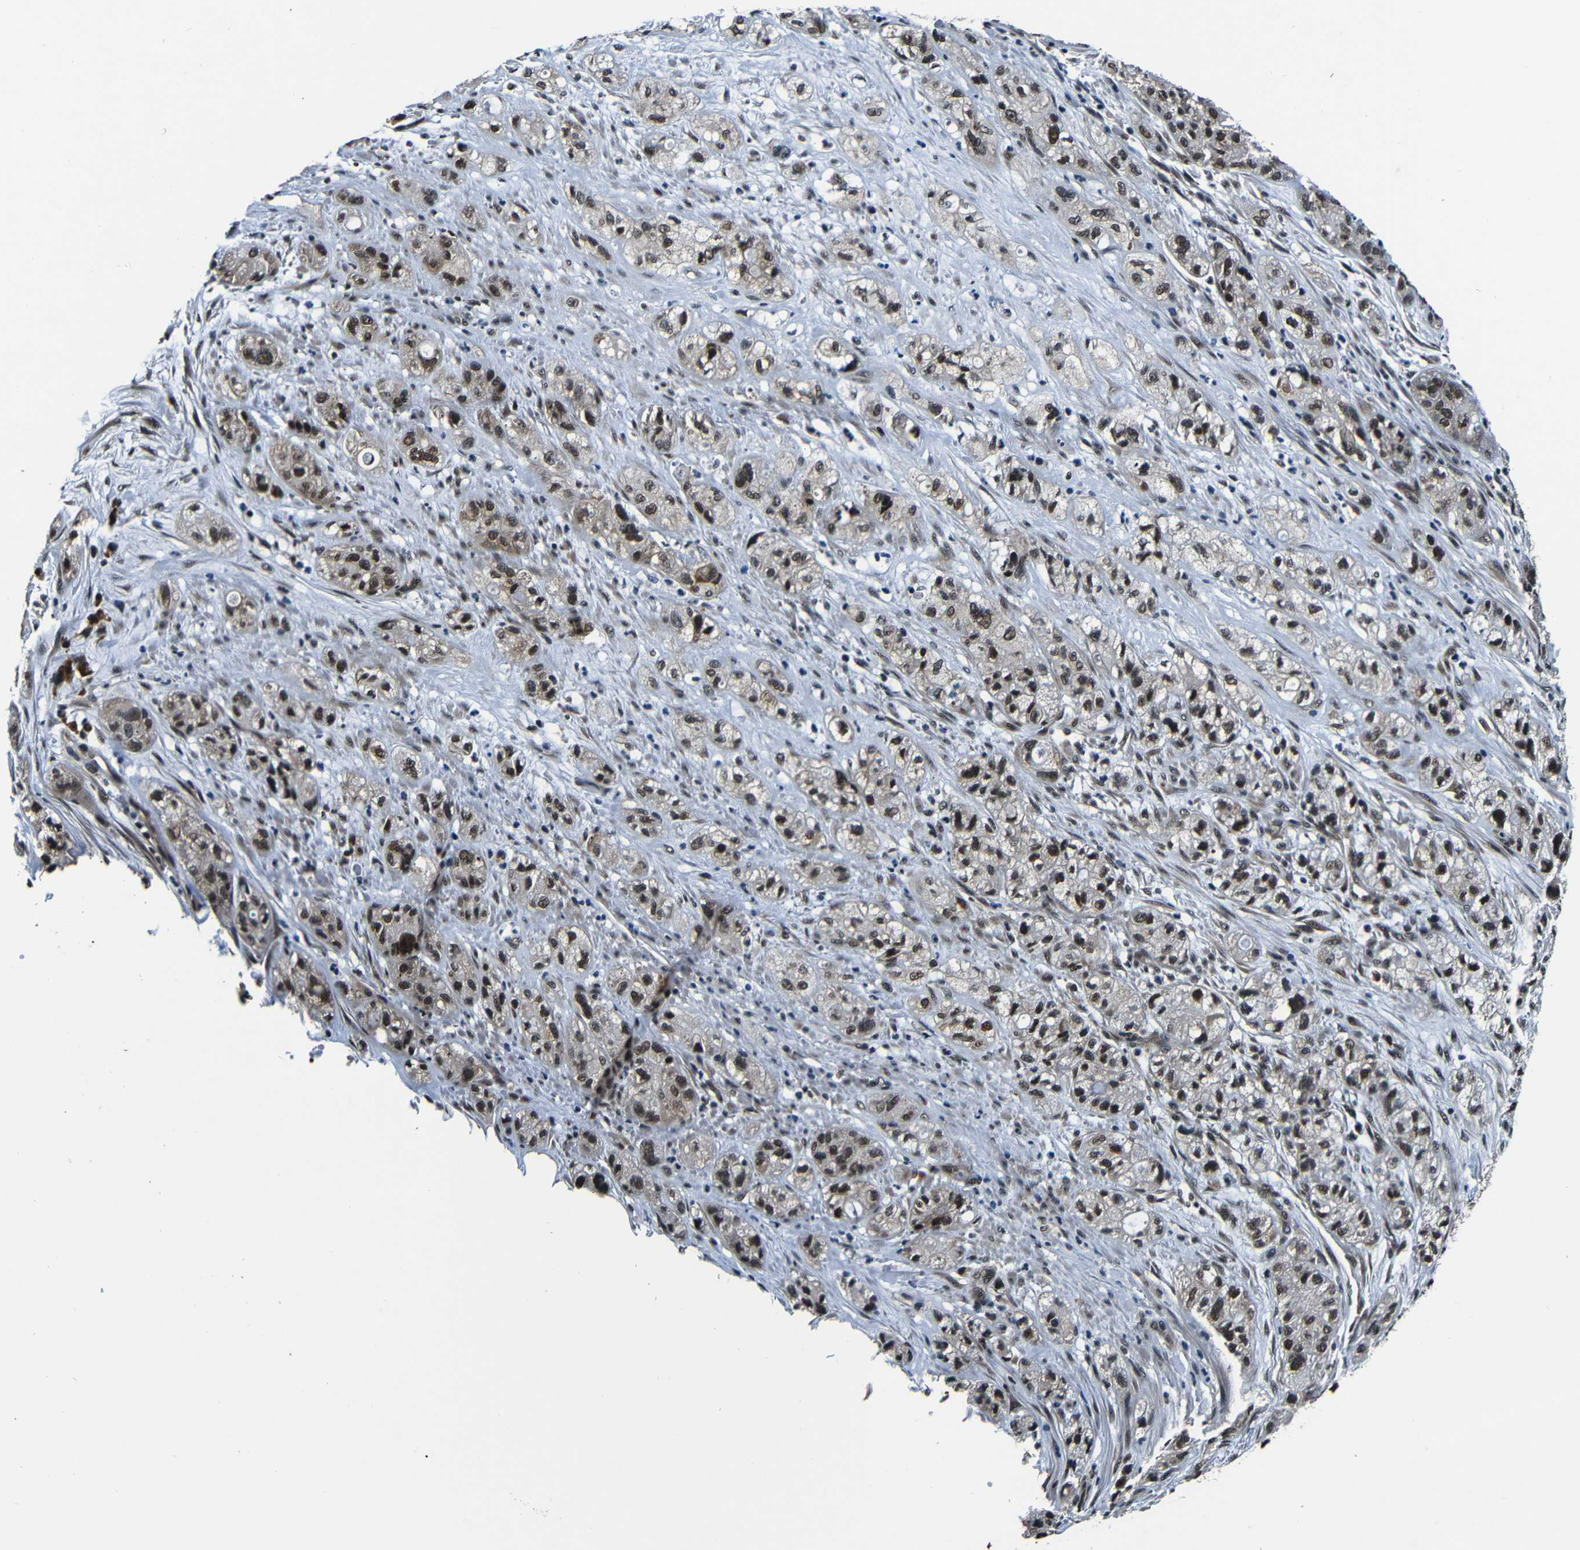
{"staining": {"intensity": "moderate", "quantity": ">75%", "location": "nuclear"}, "tissue": "pancreatic cancer", "cell_type": "Tumor cells", "image_type": "cancer", "snomed": [{"axis": "morphology", "description": "Adenocarcinoma, NOS"}, {"axis": "topography", "description": "Pancreas"}], "caption": "A medium amount of moderate nuclear staining is identified in approximately >75% of tumor cells in pancreatic cancer tissue.", "gene": "FOXD4", "patient": {"sex": "female", "age": 78}}